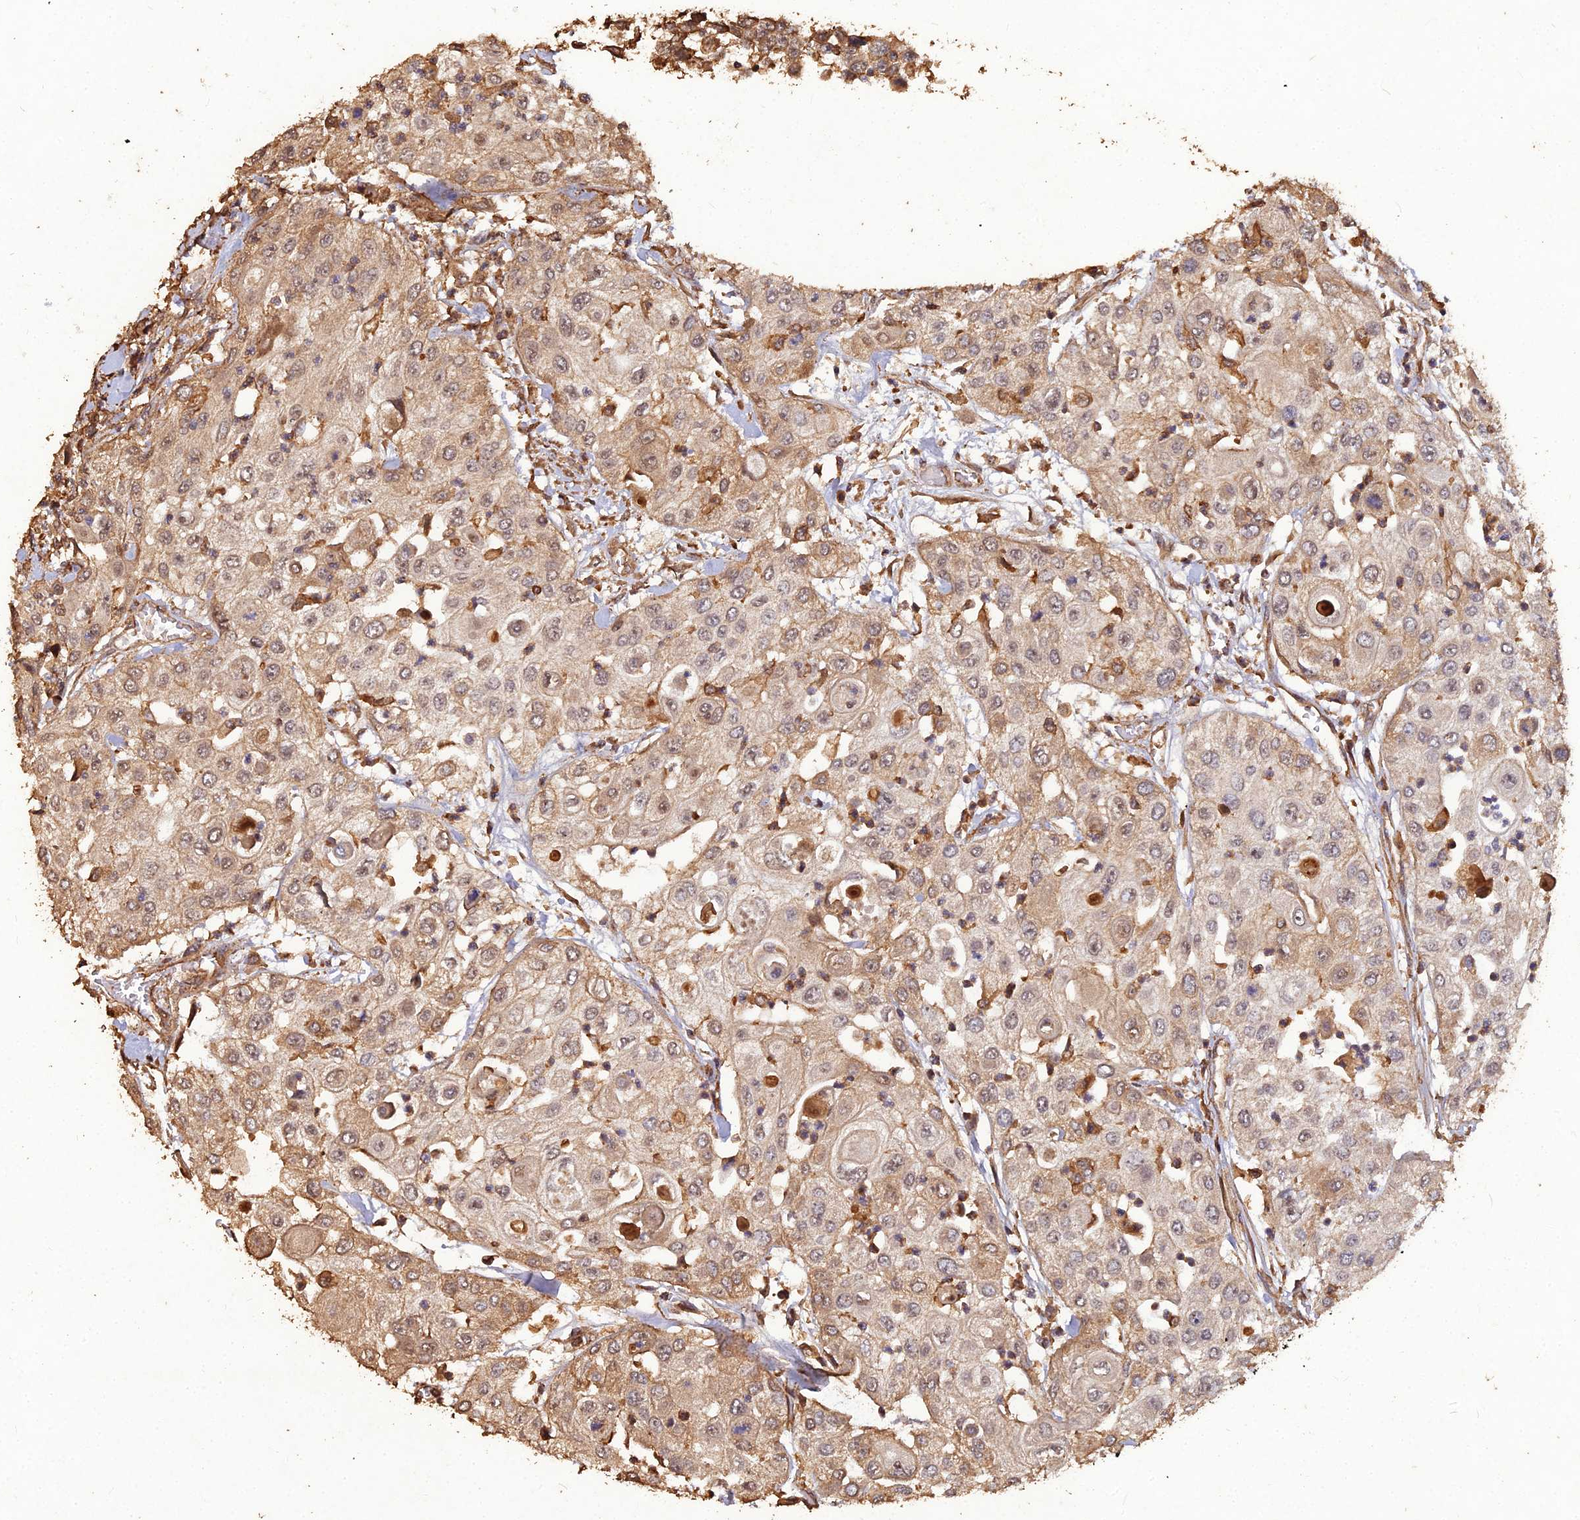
{"staining": {"intensity": "moderate", "quantity": "25%-75%", "location": "cytoplasmic/membranous"}, "tissue": "urothelial cancer", "cell_type": "Tumor cells", "image_type": "cancer", "snomed": [{"axis": "morphology", "description": "Urothelial carcinoma, High grade"}, {"axis": "topography", "description": "Urinary bladder"}], "caption": "This is a micrograph of IHC staining of high-grade urothelial carcinoma, which shows moderate expression in the cytoplasmic/membranous of tumor cells.", "gene": "SYMPK", "patient": {"sex": "female", "age": 79}}